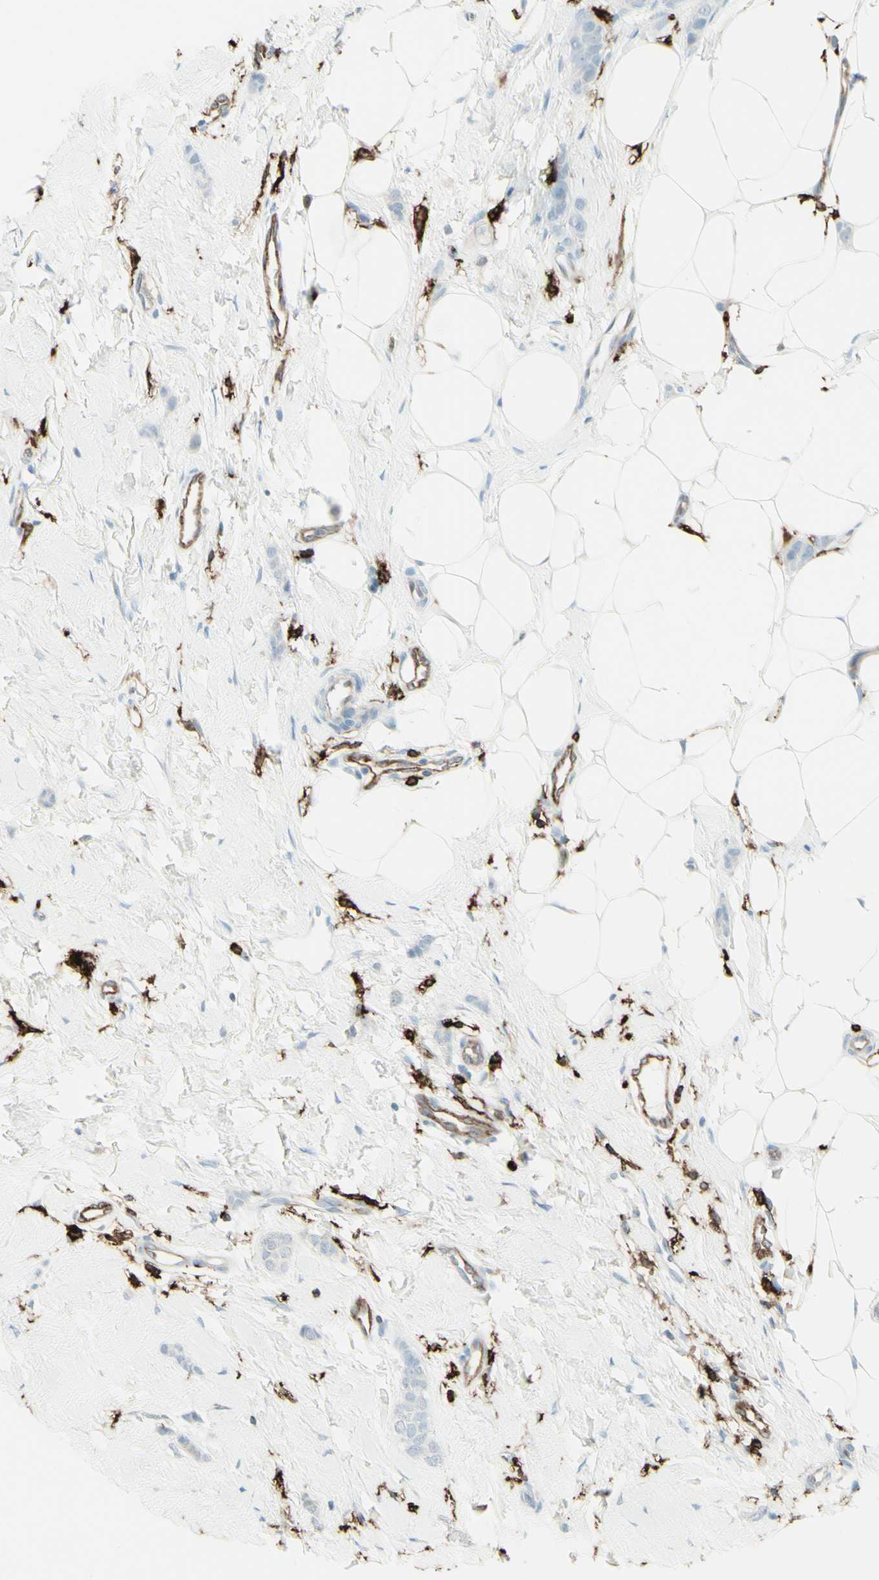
{"staining": {"intensity": "negative", "quantity": "none", "location": "none"}, "tissue": "breast cancer", "cell_type": "Tumor cells", "image_type": "cancer", "snomed": [{"axis": "morphology", "description": "Lobular carcinoma"}, {"axis": "topography", "description": "Skin"}, {"axis": "topography", "description": "Breast"}], "caption": "Tumor cells show no significant protein expression in breast cancer (lobular carcinoma). (DAB (3,3'-diaminobenzidine) IHC, high magnification).", "gene": "HLA-DPB1", "patient": {"sex": "female", "age": 46}}